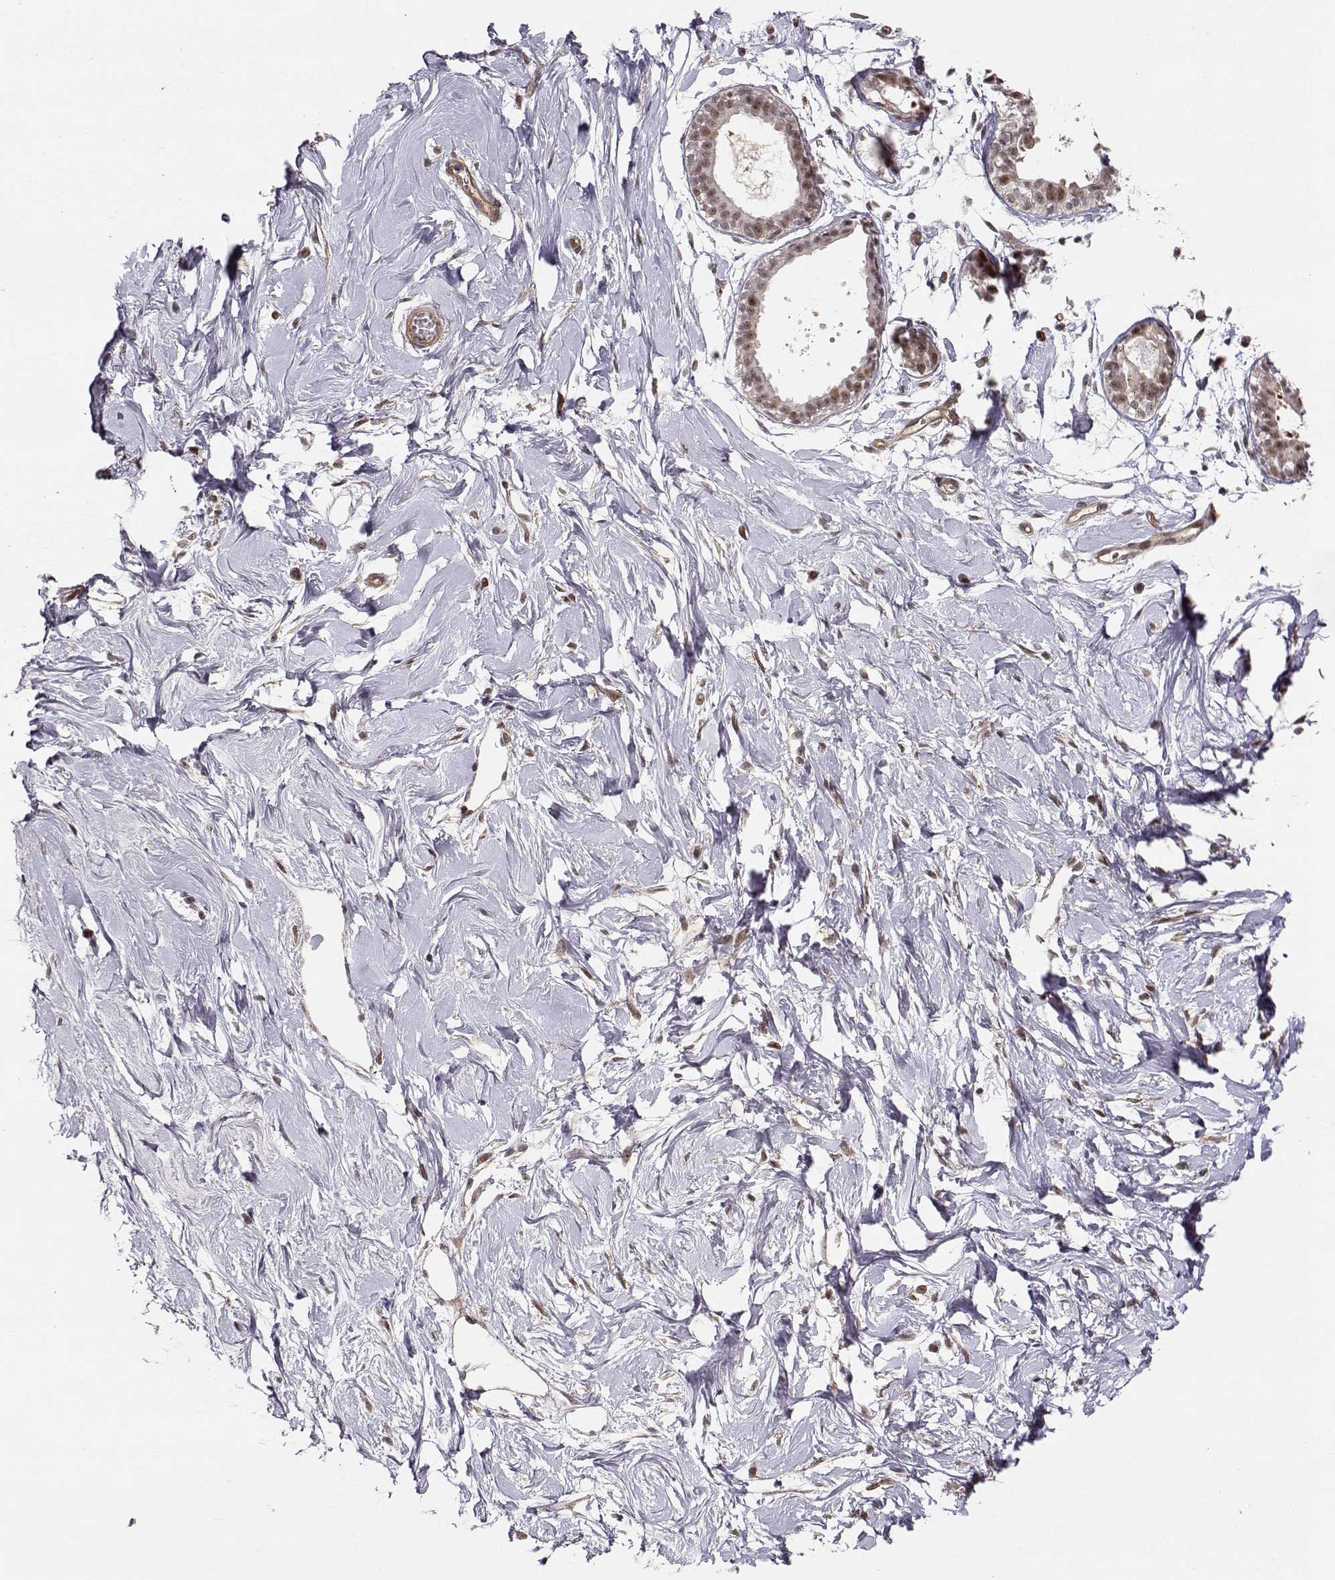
{"staining": {"intensity": "moderate", "quantity": ">75%", "location": "nuclear"}, "tissue": "breast", "cell_type": "Adipocytes", "image_type": "normal", "snomed": [{"axis": "morphology", "description": "Normal tissue, NOS"}, {"axis": "topography", "description": "Breast"}], "caption": "A high-resolution image shows IHC staining of unremarkable breast, which exhibits moderate nuclear positivity in about >75% of adipocytes.", "gene": "CIR1", "patient": {"sex": "female", "age": 49}}